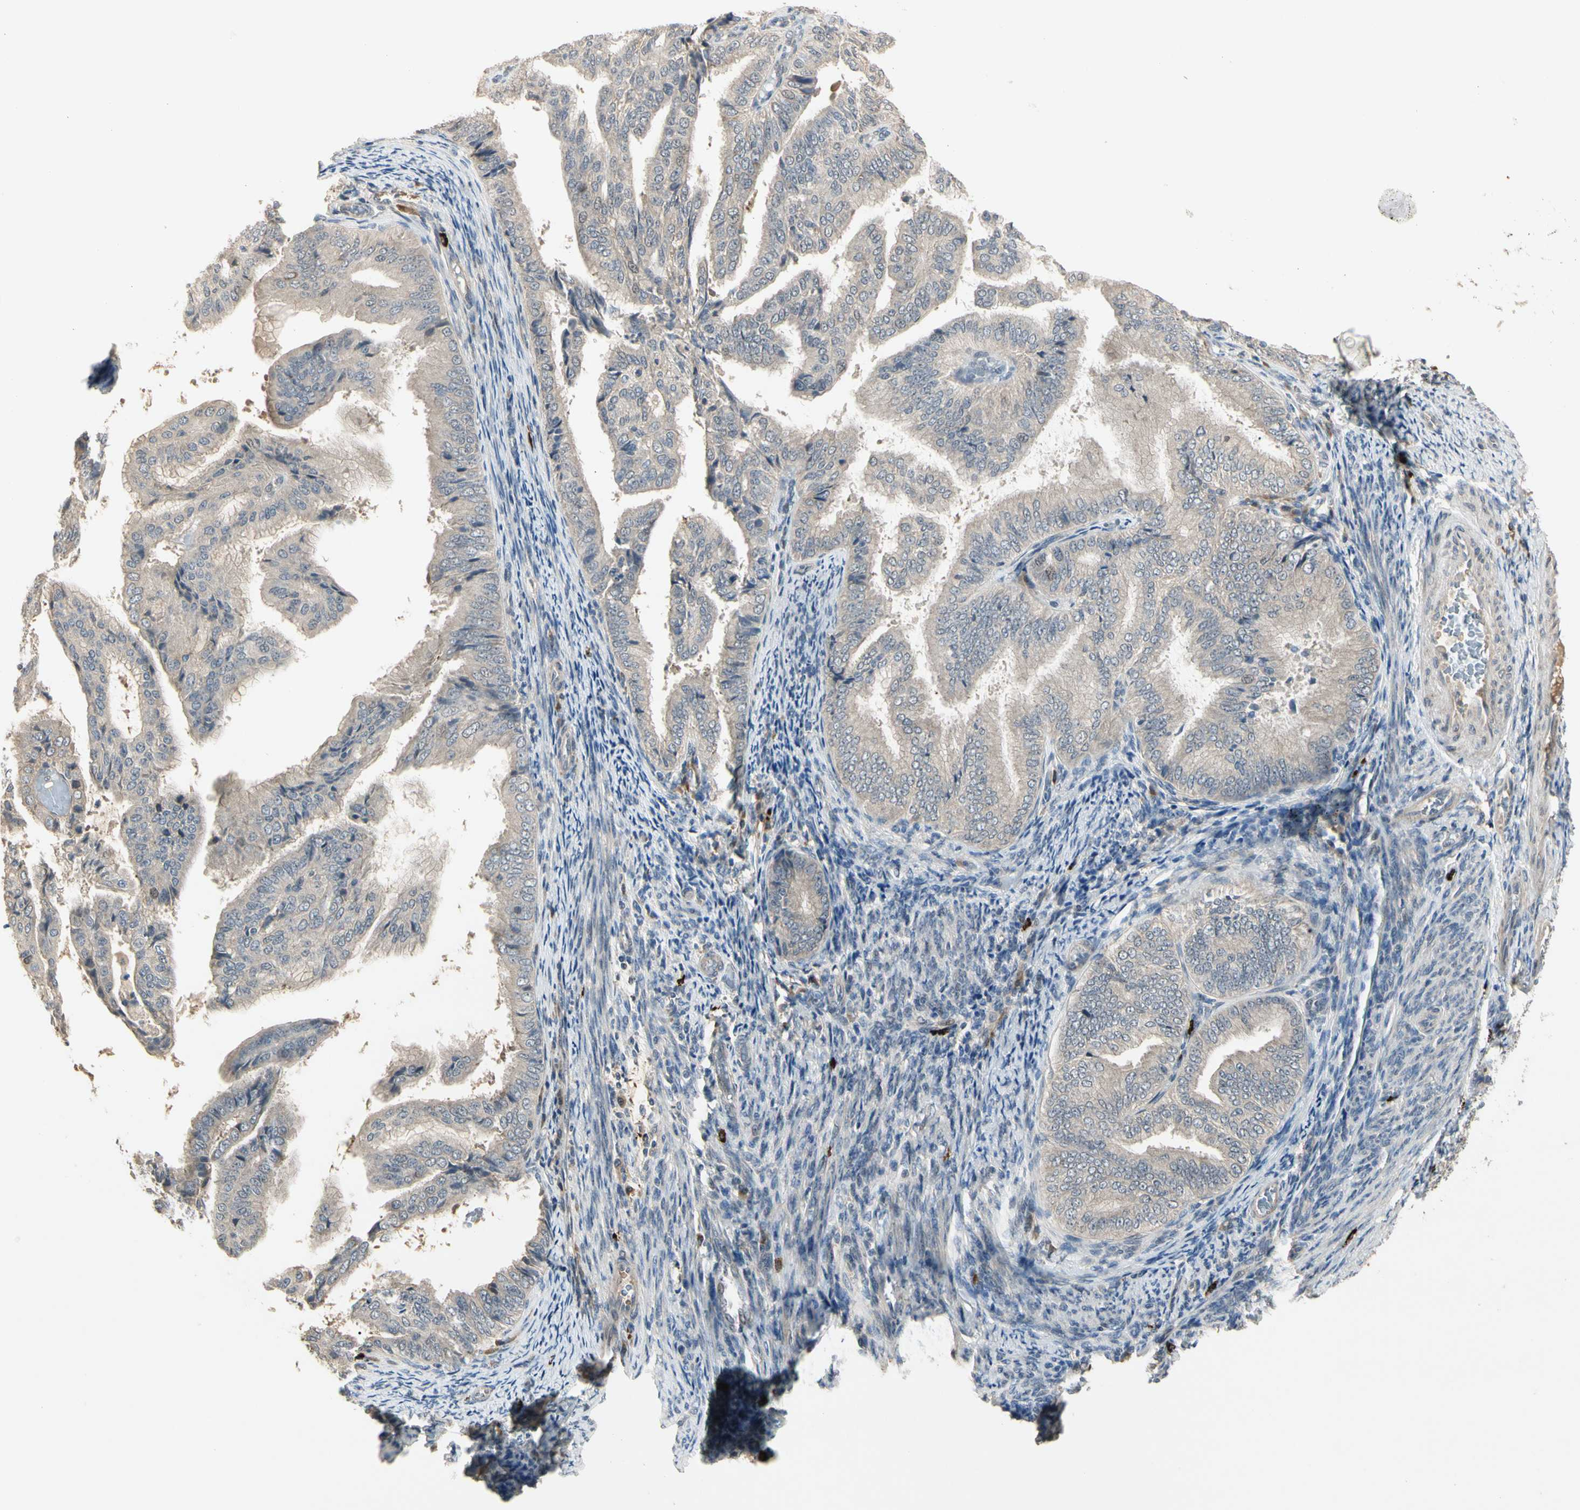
{"staining": {"intensity": "weak", "quantity": "<25%", "location": "cytoplasmic/membranous"}, "tissue": "endometrial cancer", "cell_type": "Tumor cells", "image_type": "cancer", "snomed": [{"axis": "morphology", "description": "Adenocarcinoma, NOS"}, {"axis": "topography", "description": "Endometrium"}], "caption": "This photomicrograph is of endometrial cancer stained with IHC to label a protein in brown with the nuclei are counter-stained blue. There is no positivity in tumor cells.", "gene": "ATG4C", "patient": {"sex": "female", "age": 58}}